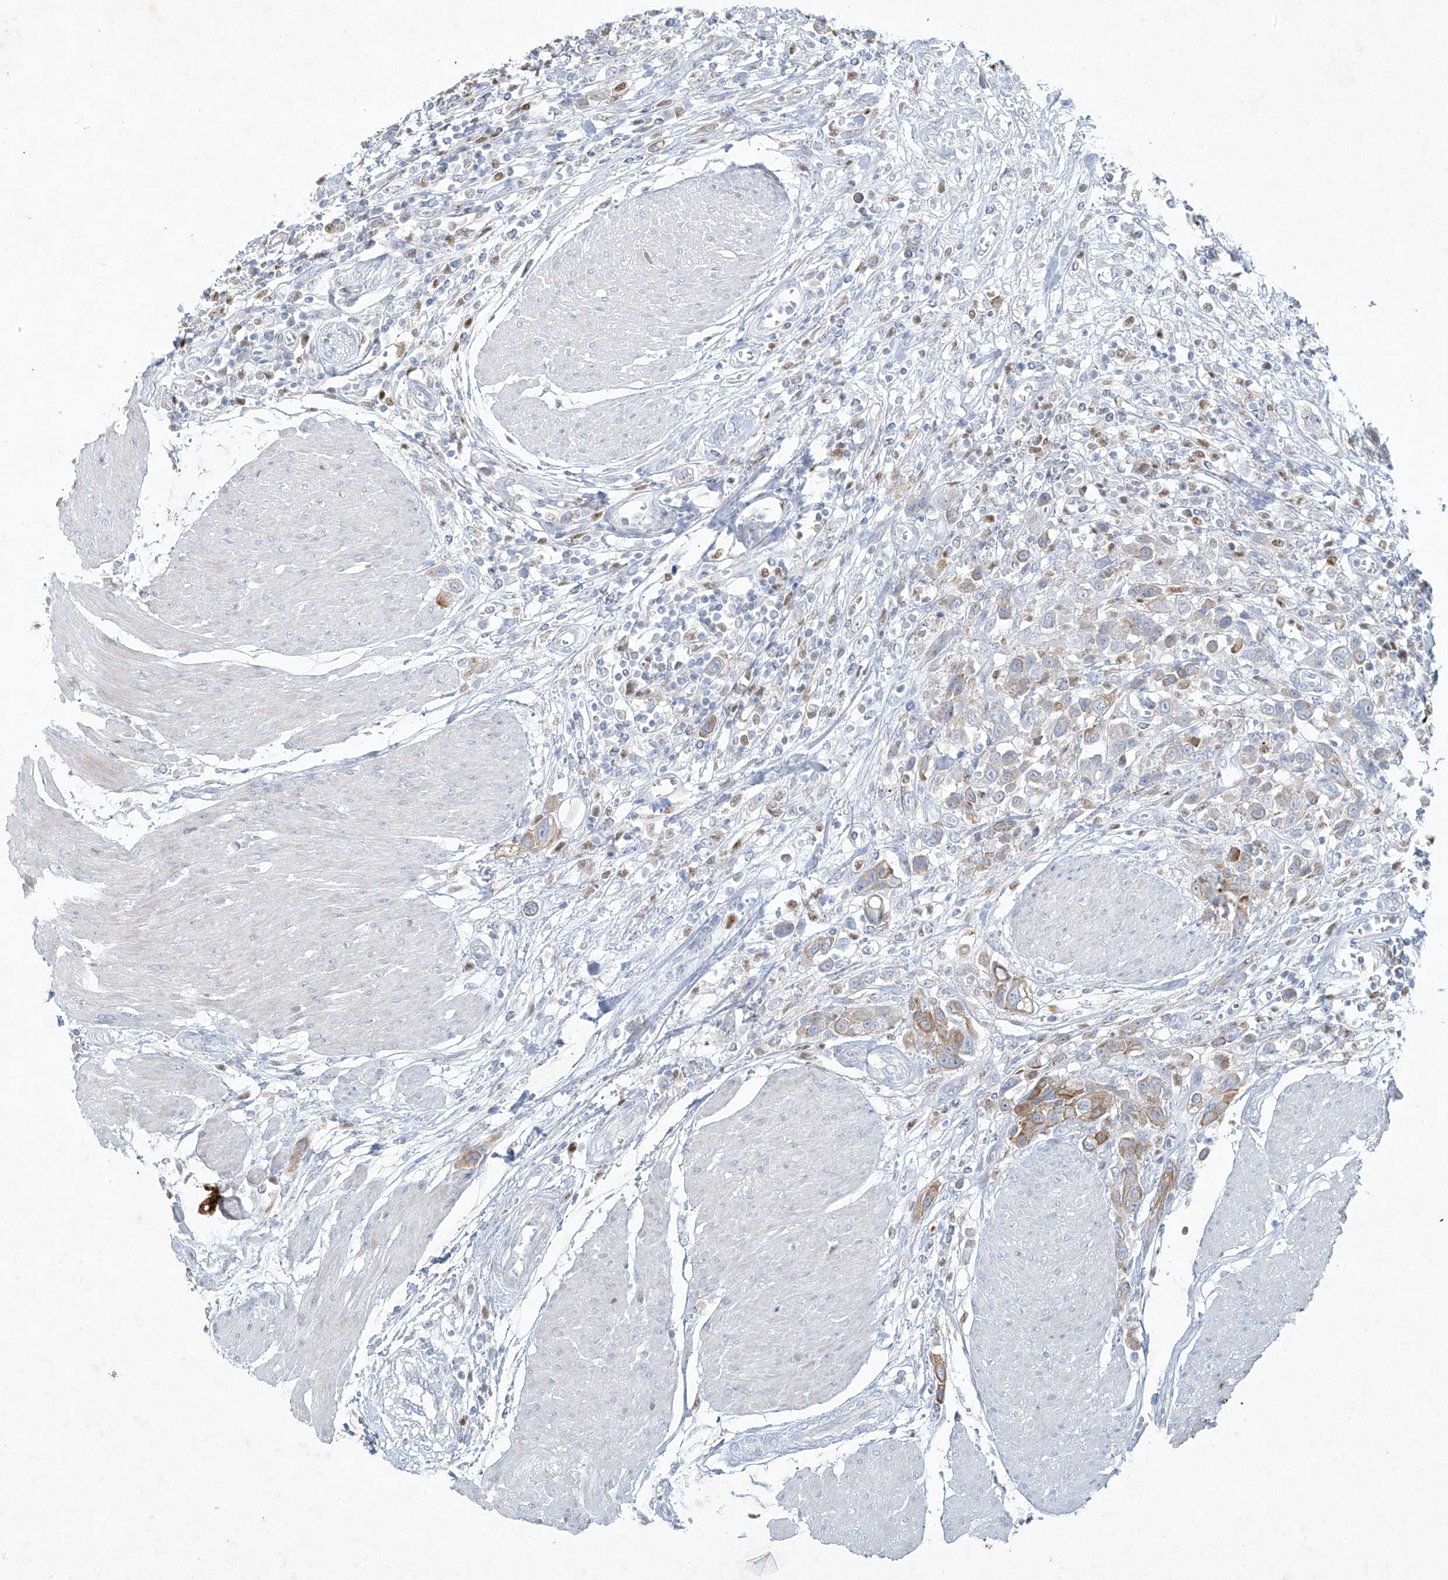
{"staining": {"intensity": "moderate", "quantity": "25%-75%", "location": "cytoplasmic/membranous"}, "tissue": "urothelial cancer", "cell_type": "Tumor cells", "image_type": "cancer", "snomed": [{"axis": "morphology", "description": "Urothelial carcinoma, High grade"}, {"axis": "topography", "description": "Urinary bladder"}], "caption": "DAB immunohistochemical staining of human high-grade urothelial carcinoma exhibits moderate cytoplasmic/membranous protein expression in approximately 25%-75% of tumor cells.", "gene": "TUBE1", "patient": {"sex": "male", "age": 50}}